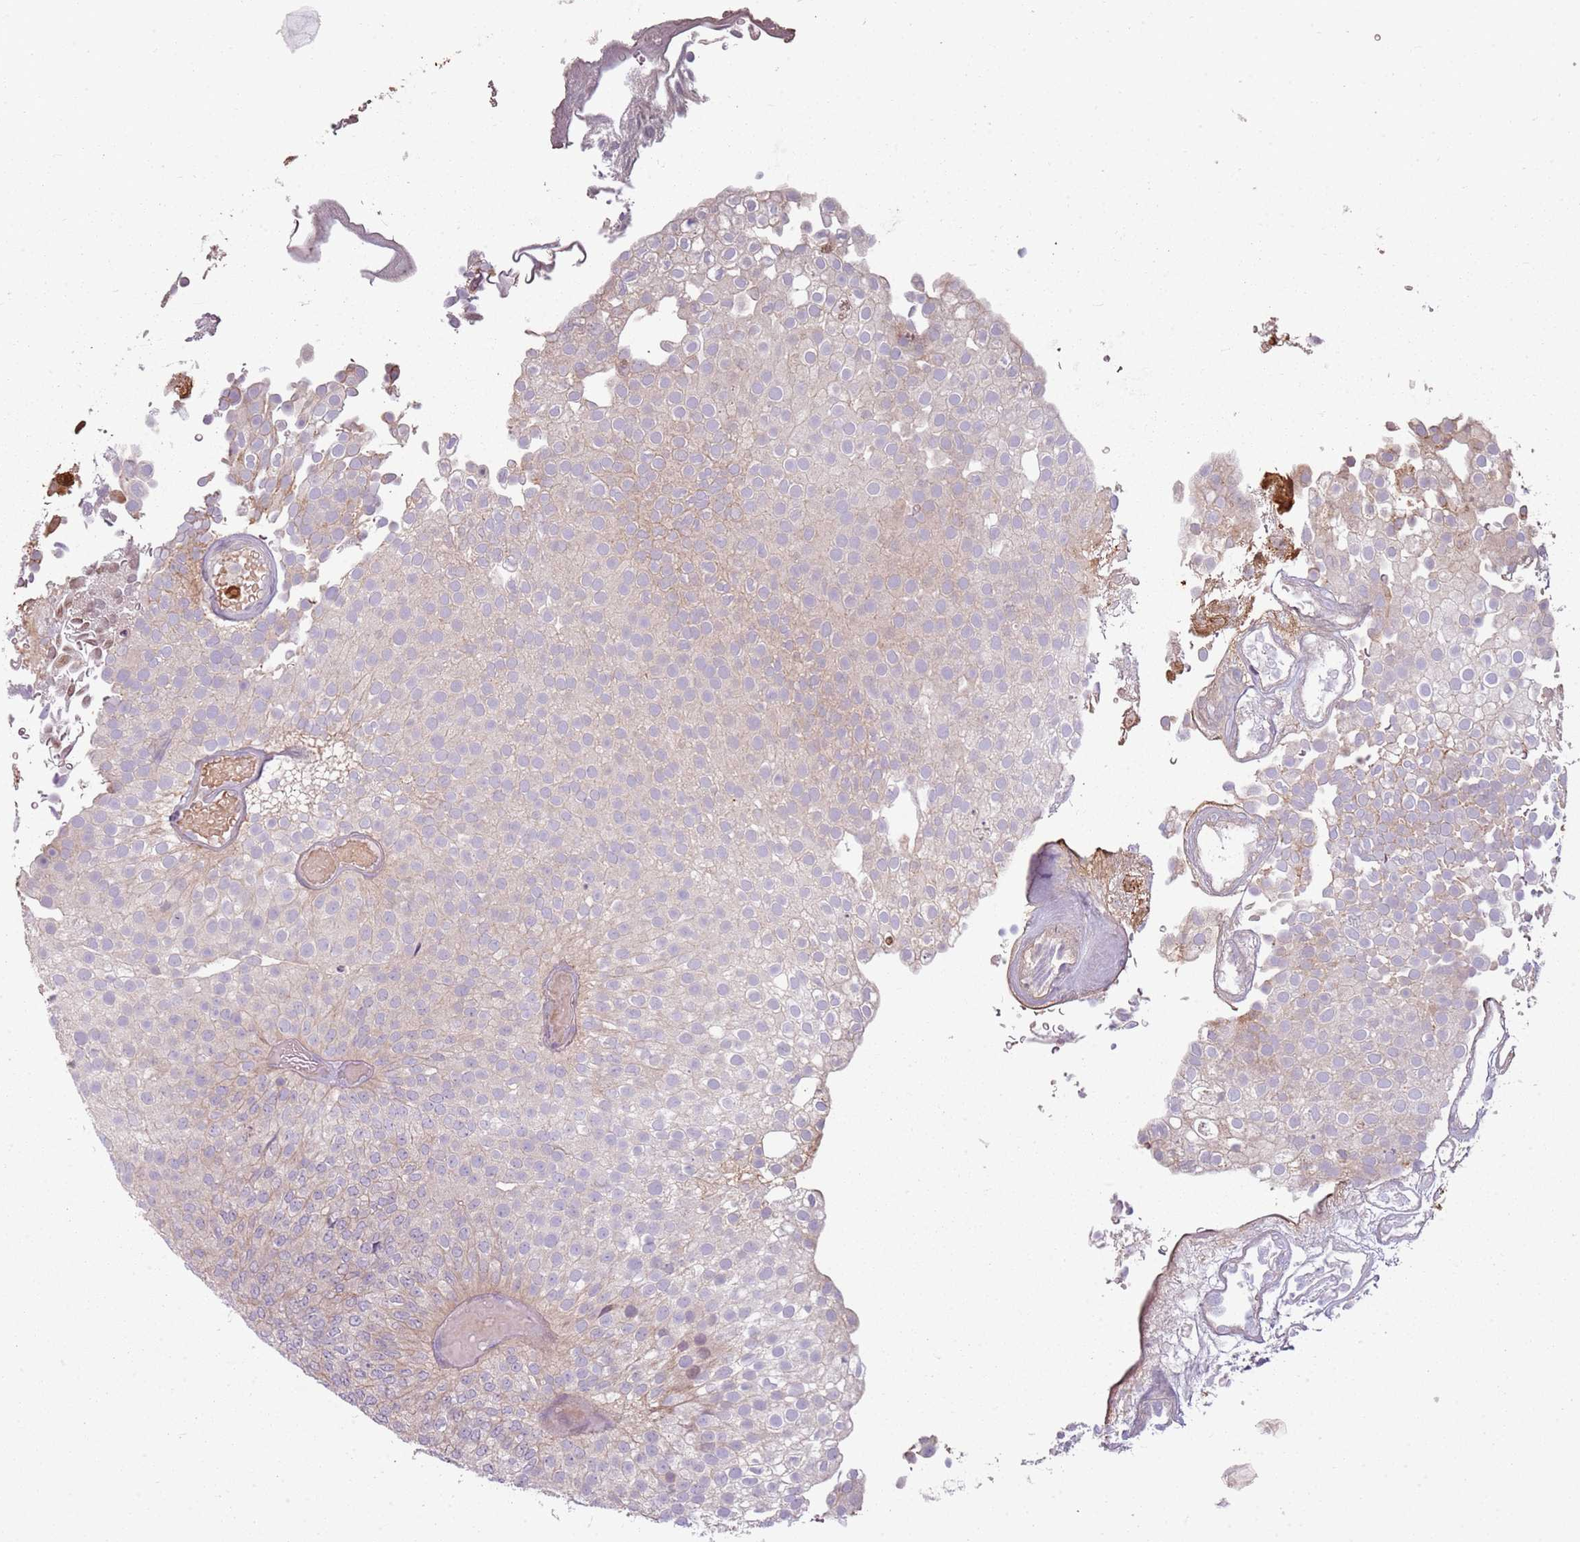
{"staining": {"intensity": "negative", "quantity": "none", "location": "none"}, "tissue": "urothelial cancer", "cell_type": "Tumor cells", "image_type": "cancer", "snomed": [{"axis": "morphology", "description": "Urothelial carcinoma, Low grade"}, {"axis": "topography", "description": "Urinary bladder"}], "caption": "Immunohistochemistry (IHC) micrograph of urothelial cancer stained for a protein (brown), which displays no expression in tumor cells.", "gene": "SPAG4", "patient": {"sex": "male", "age": 78}}